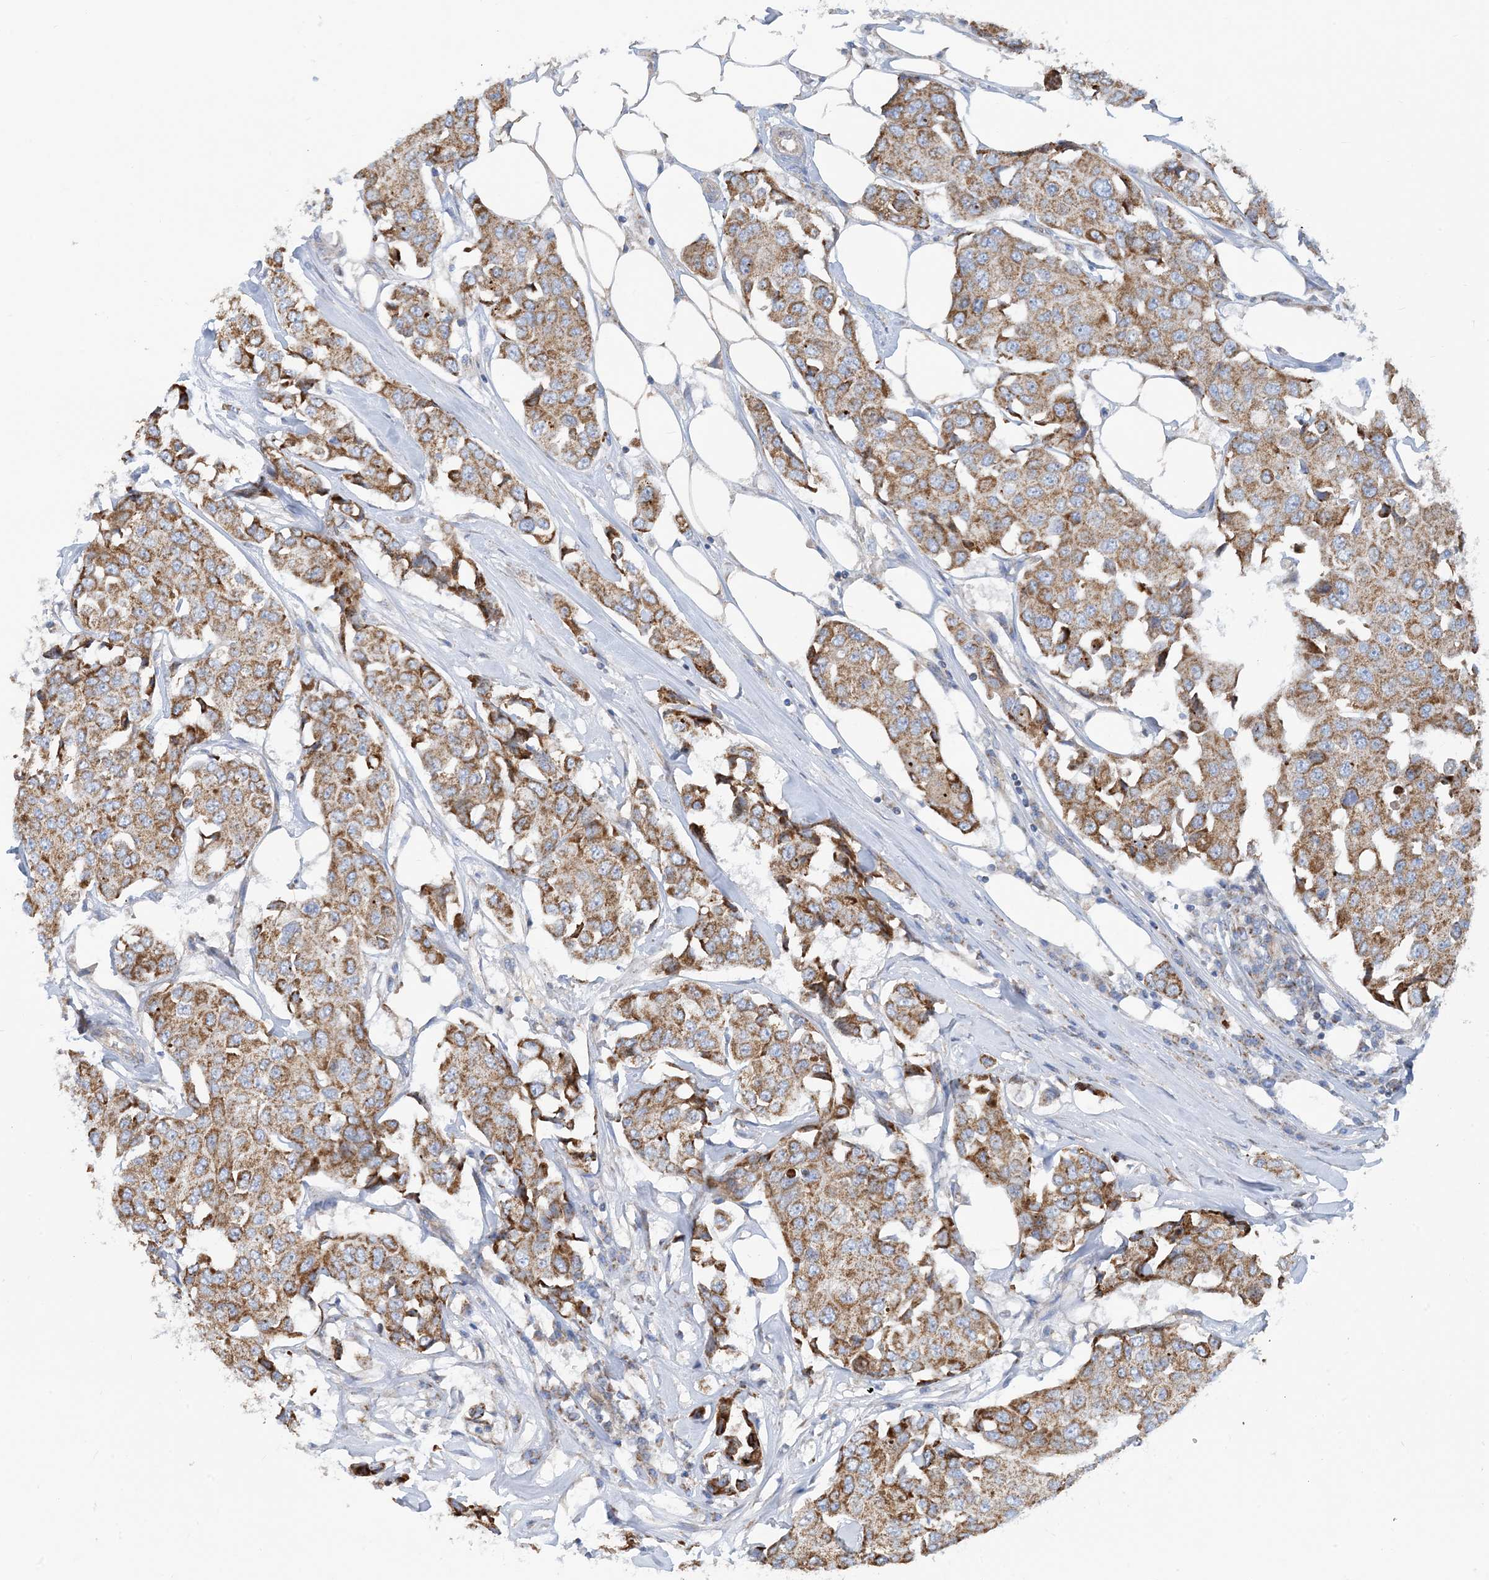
{"staining": {"intensity": "moderate", "quantity": ">75%", "location": "cytoplasmic/membranous"}, "tissue": "breast cancer", "cell_type": "Tumor cells", "image_type": "cancer", "snomed": [{"axis": "morphology", "description": "Duct carcinoma"}, {"axis": "topography", "description": "Breast"}], "caption": "This is a micrograph of IHC staining of invasive ductal carcinoma (breast), which shows moderate expression in the cytoplasmic/membranous of tumor cells.", "gene": "PHOSPHO2", "patient": {"sex": "female", "age": 80}}